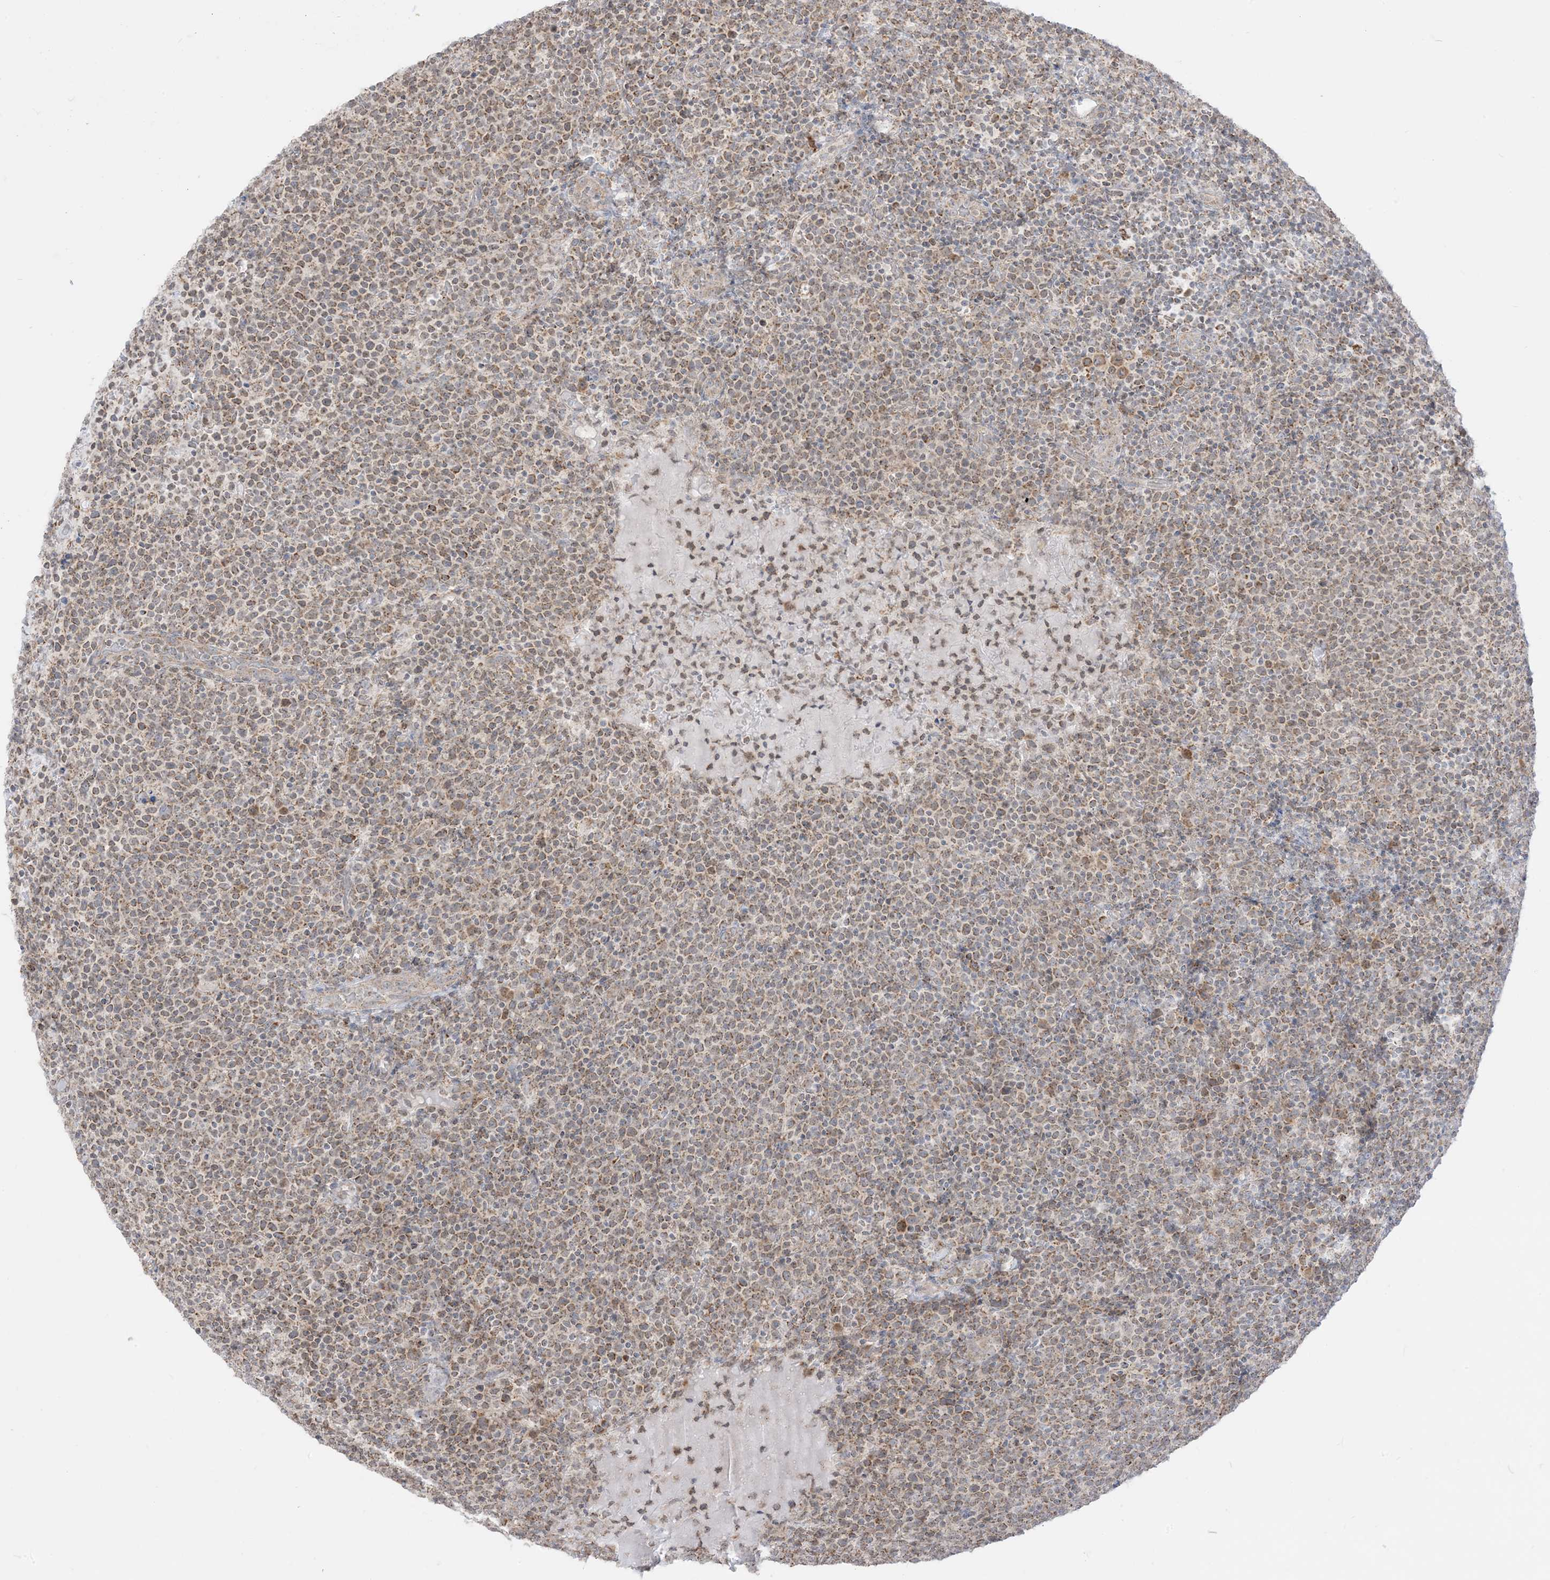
{"staining": {"intensity": "moderate", "quantity": "25%-75%", "location": "cytoplasmic/membranous"}, "tissue": "lymphoma", "cell_type": "Tumor cells", "image_type": "cancer", "snomed": [{"axis": "morphology", "description": "Malignant lymphoma, non-Hodgkin's type, High grade"}, {"axis": "topography", "description": "Lymph node"}], "caption": "Protein expression analysis of human high-grade malignant lymphoma, non-Hodgkin's type reveals moderate cytoplasmic/membranous expression in about 25%-75% of tumor cells.", "gene": "KANSL3", "patient": {"sex": "male", "age": 61}}